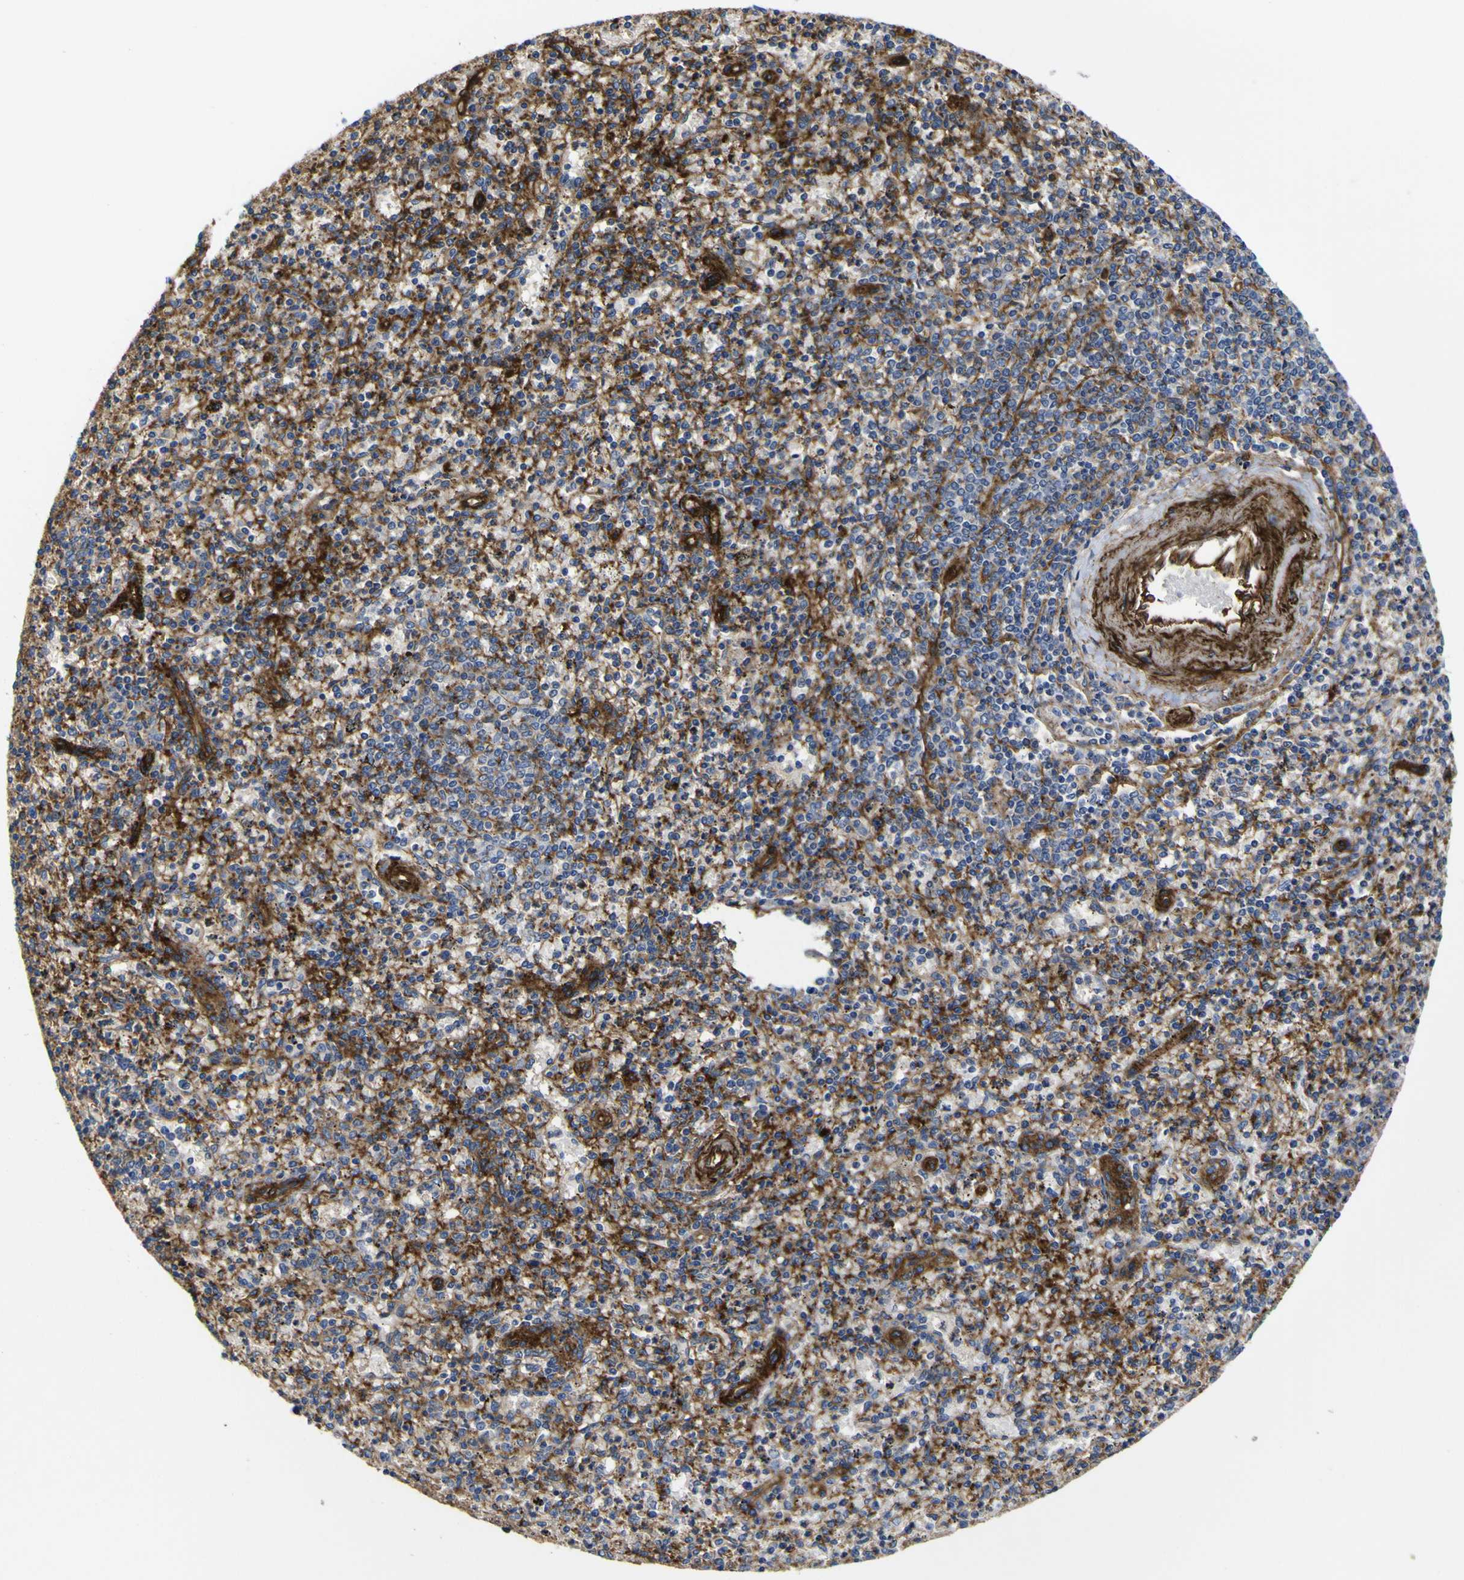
{"staining": {"intensity": "moderate", "quantity": "25%-75%", "location": "cytoplasmic/membranous"}, "tissue": "spleen", "cell_type": "Cells in red pulp", "image_type": "normal", "snomed": [{"axis": "morphology", "description": "Normal tissue, NOS"}, {"axis": "topography", "description": "Spleen"}], "caption": "Brown immunohistochemical staining in unremarkable spleen exhibits moderate cytoplasmic/membranous expression in about 25%-75% of cells in red pulp. (Brightfield microscopy of DAB IHC at high magnification).", "gene": "CD151", "patient": {"sex": "male", "age": 72}}